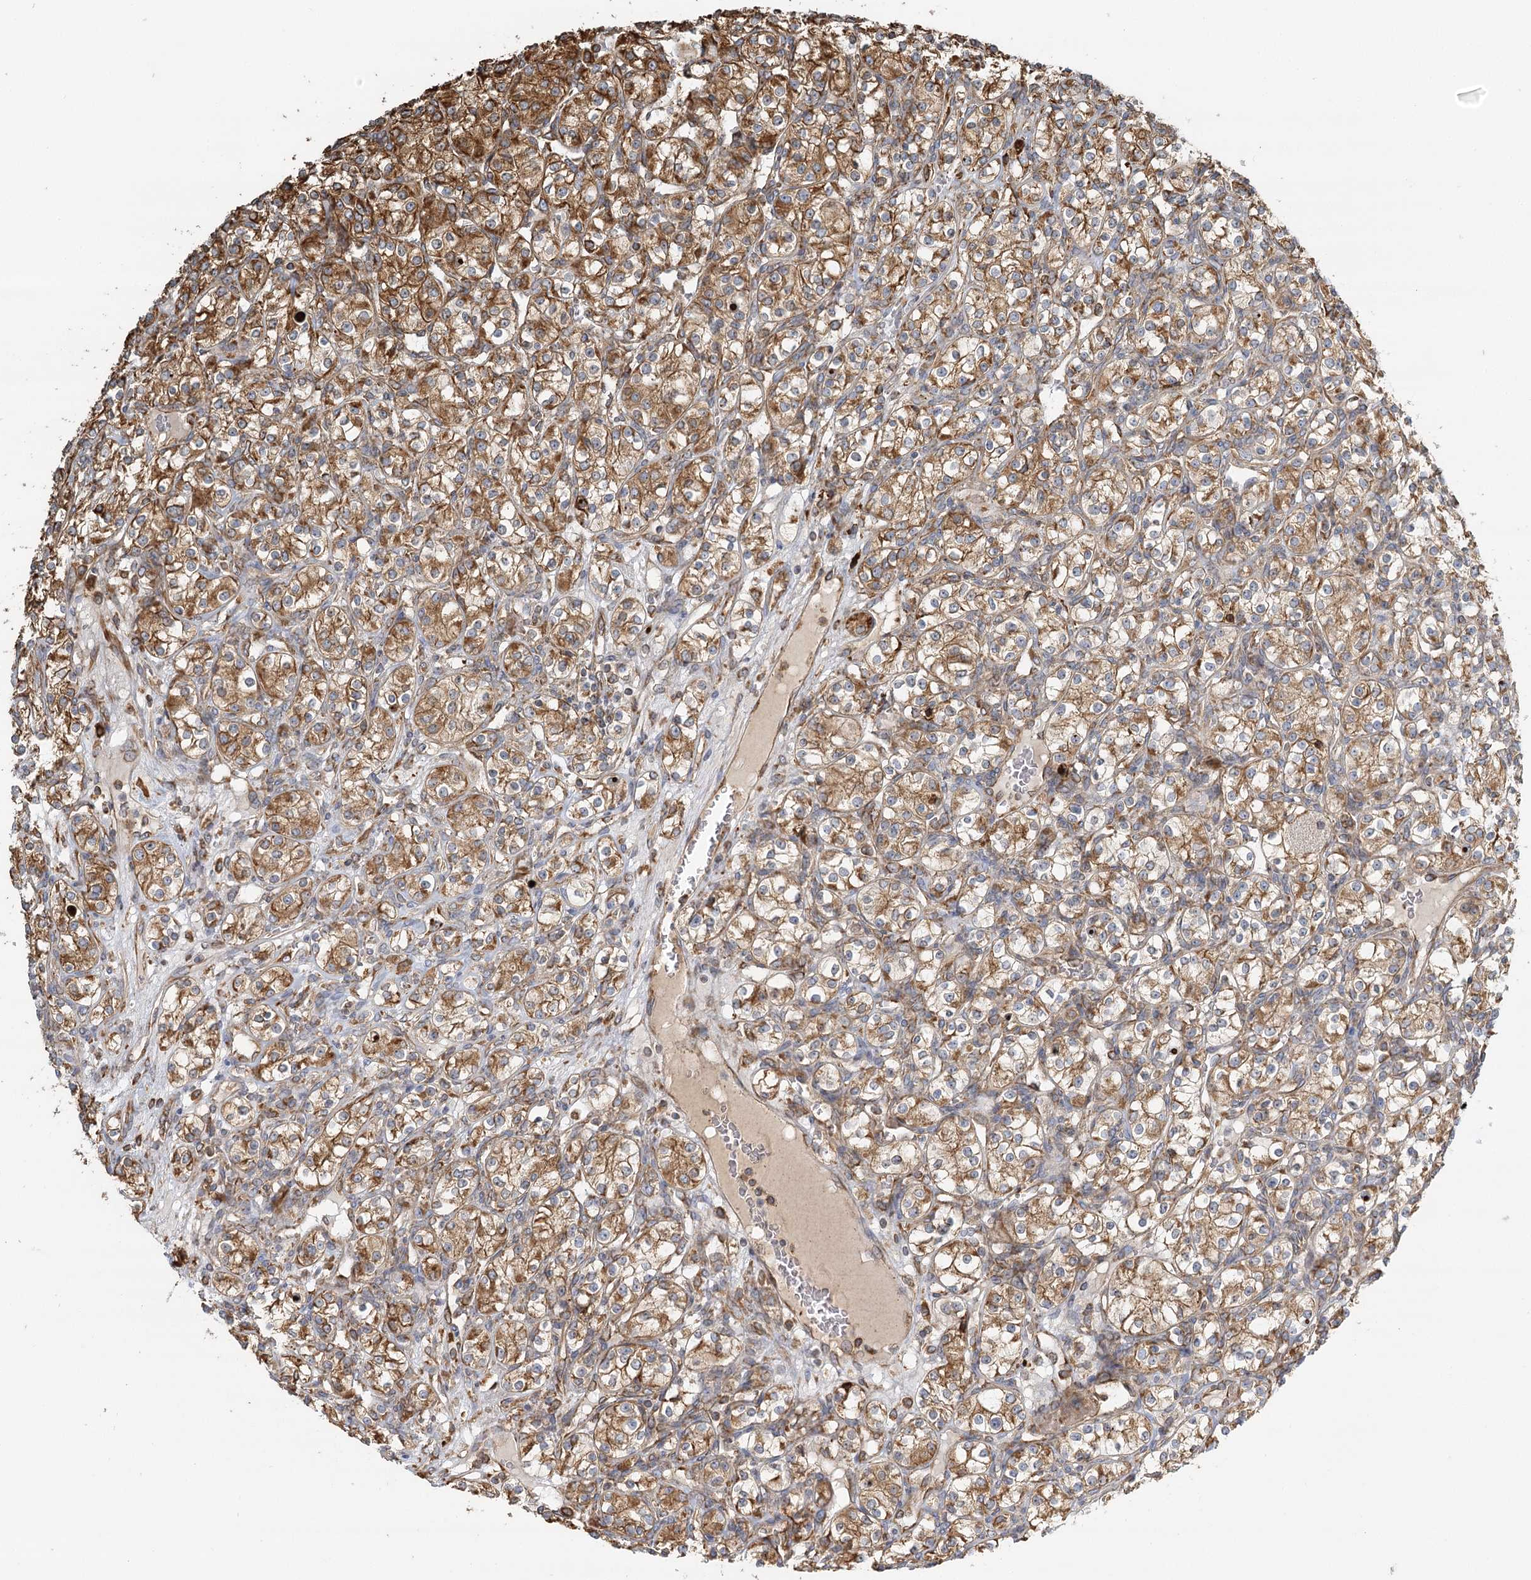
{"staining": {"intensity": "moderate", "quantity": ">75%", "location": "cytoplasmic/membranous"}, "tissue": "renal cancer", "cell_type": "Tumor cells", "image_type": "cancer", "snomed": [{"axis": "morphology", "description": "Adenocarcinoma, NOS"}, {"axis": "topography", "description": "Kidney"}], "caption": "Renal adenocarcinoma stained for a protein (brown) exhibits moderate cytoplasmic/membranous positive positivity in approximately >75% of tumor cells.", "gene": "TAS1R1", "patient": {"sex": "male", "age": 77}}